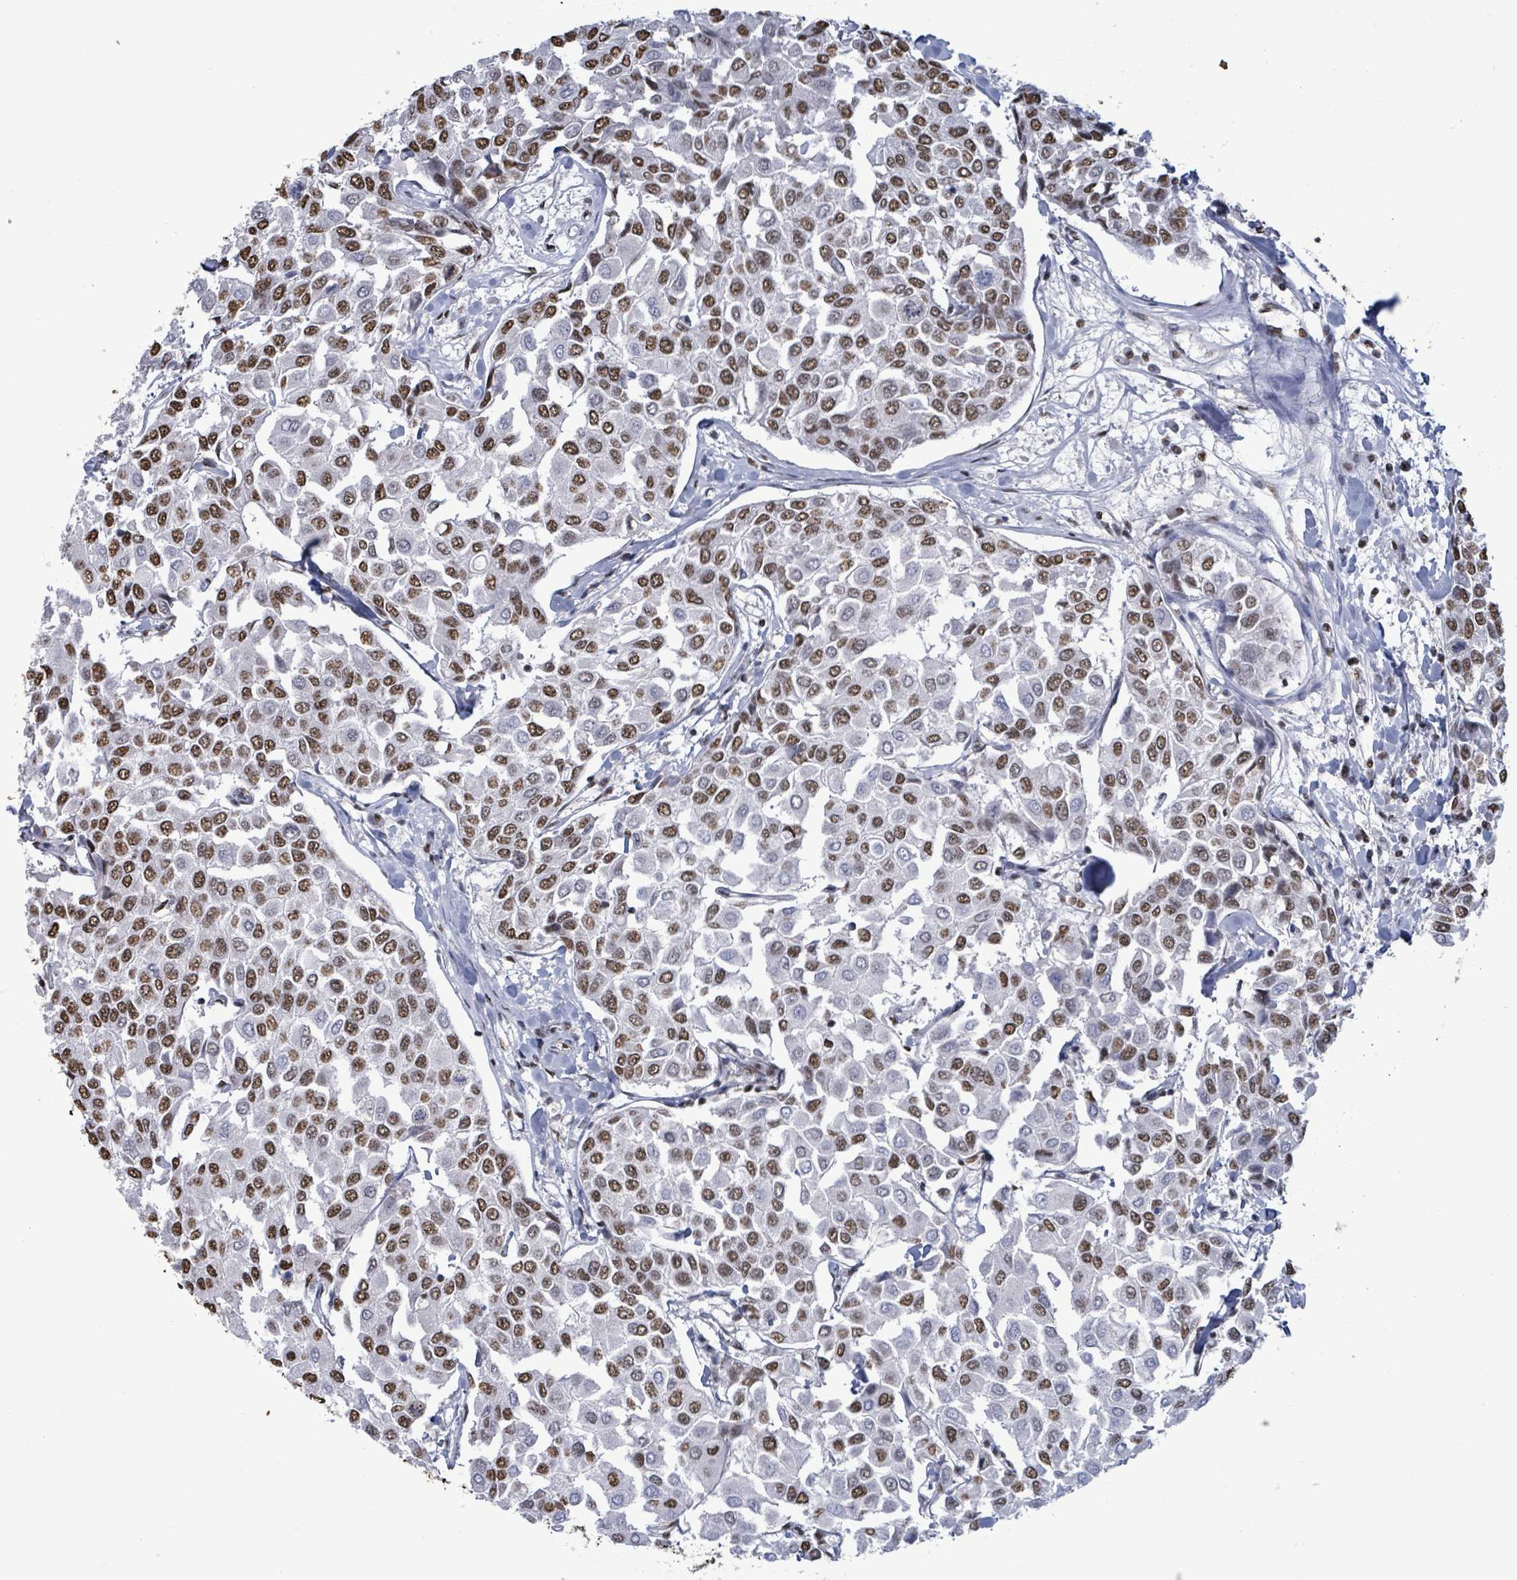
{"staining": {"intensity": "moderate", "quantity": ">75%", "location": "nuclear"}, "tissue": "breast cancer", "cell_type": "Tumor cells", "image_type": "cancer", "snomed": [{"axis": "morphology", "description": "Duct carcinoma"}, {"axis": "topography", "description": "Breast"}], "caption": "IHC histopathology image of neoplastic tissue: human breast cancer stained using IHC demonstrates medium levels of moderate protein expression localized specifically in the nuclear of tumor cells, appearing as a nuclear brown color.", "gene": "SAMD14", "patient": {"sex": "female", "age": 55}}